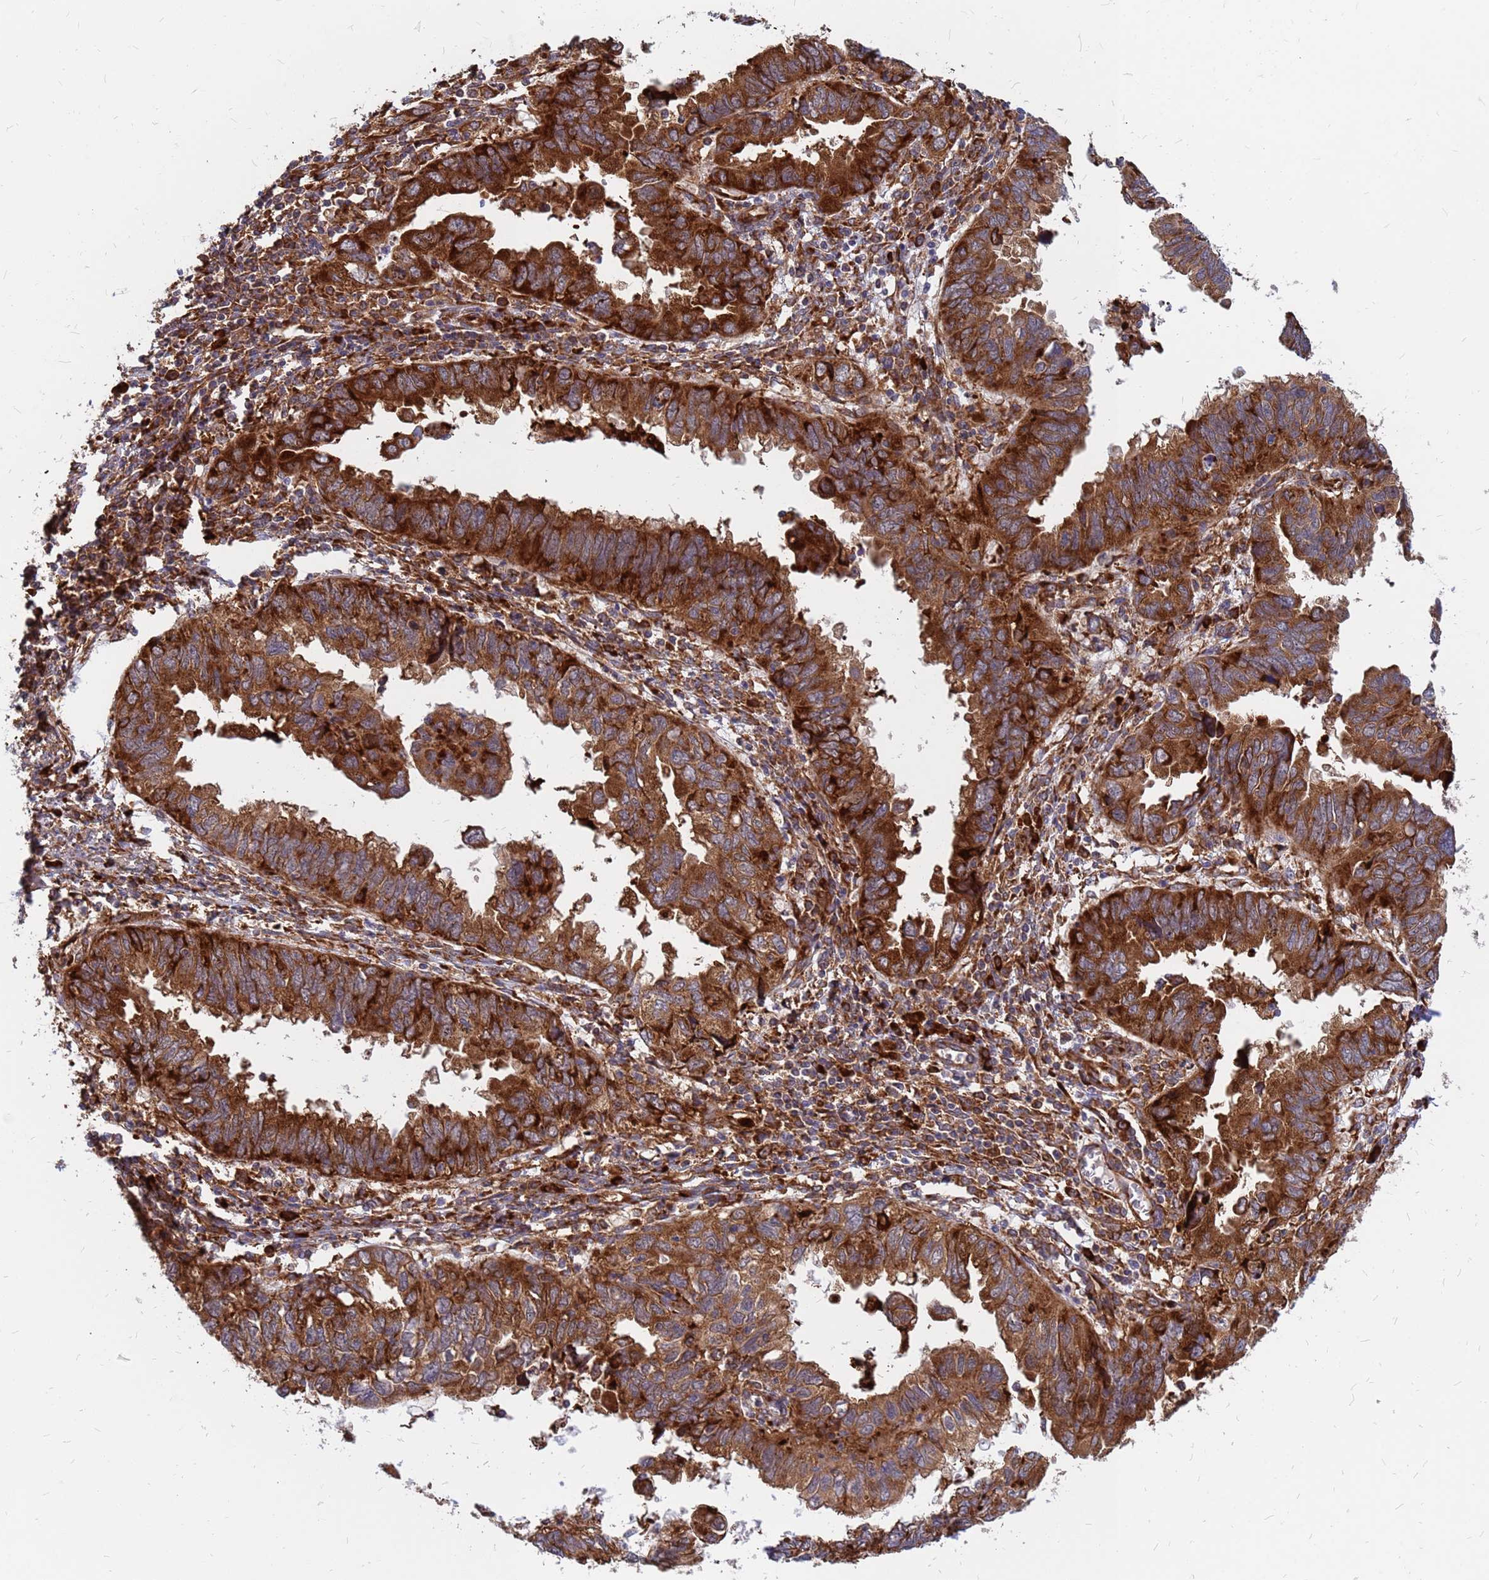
{"staining": {"intensity": "strong", "quantity": ">75%", "location": "cytoplasmic/membranous"}, "tissue": "endometrial cancer", "cell_type": "Tumor cells", "image_type": "cancer", "snomed": [{"axis": "morphology", "description": "Adenocarcinoma, NOS"}, {"axis": "topography", "description": "Uterus"}], "caption": "A histopathology image showing strong cytoplasmic/membranous staining in approximately >75% of tumor cells in adenocarcinoma (endometrial), as visualized by brown immunohistochemical staining.", "gene": "RPL8", "patient": {"sex": "female", "age": 77}}